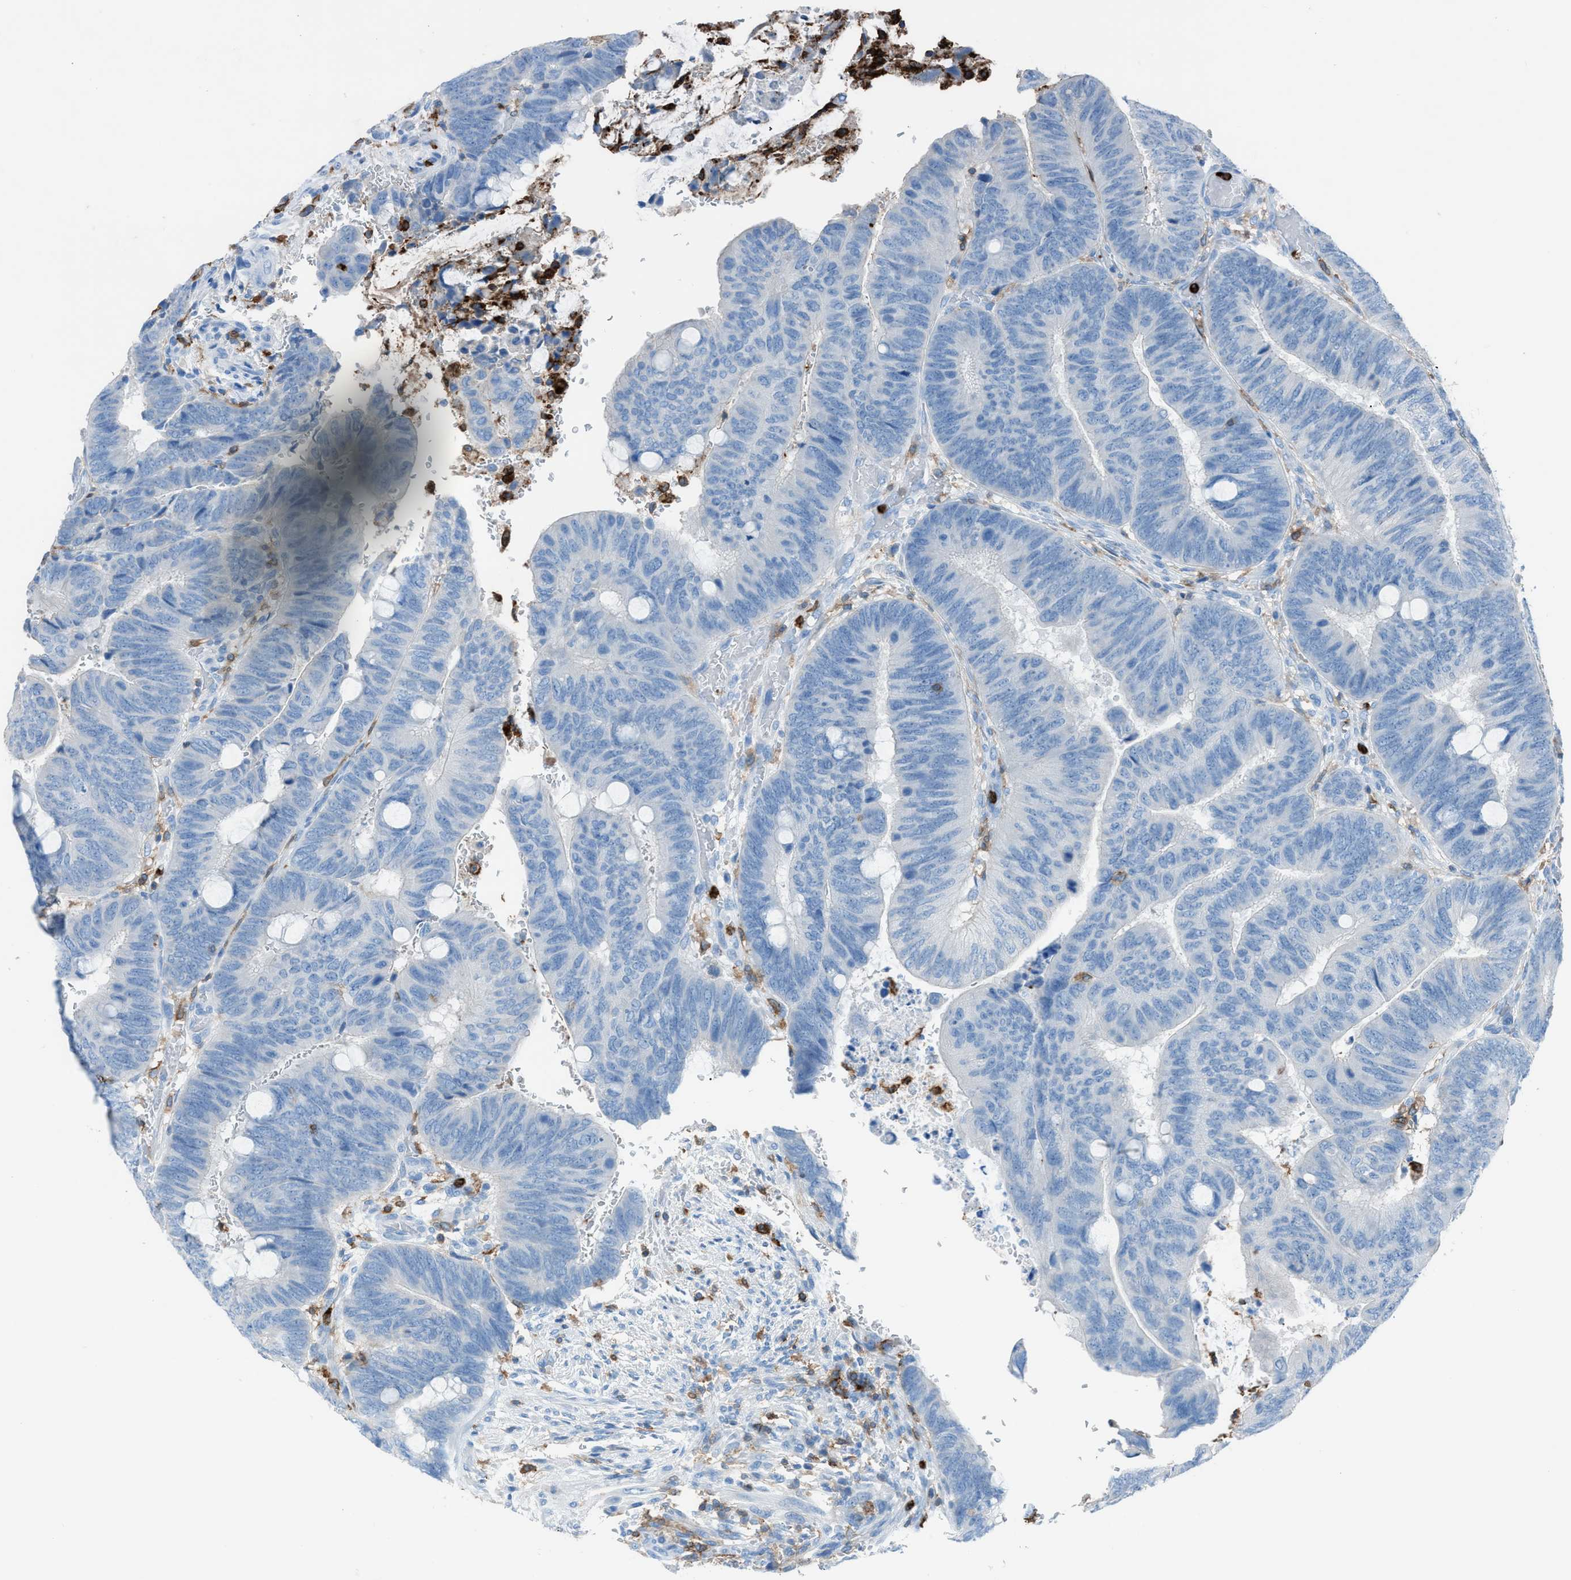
{"staining": {"intensity": "negative", "quantity": "none", "location": "none"}, "tissue": "colorectal cancer", "cell_type": "Tumor cells", "image_type": "cancer", "snomed": [{"axis": "morphology", "description": "Normal tissue, NOS"}, {"axis": "morphology", "description": "Adenocarcinoma, NOS"}, {"axis": "topography", "description": "Rectum"}], "caption": "A photomicrograph of human colorectal cancer (adenocarcinoma) is negative for staining in tumor cells.", "gene": "ITGB2", "patient": {"sex": "male", "age": 92}}